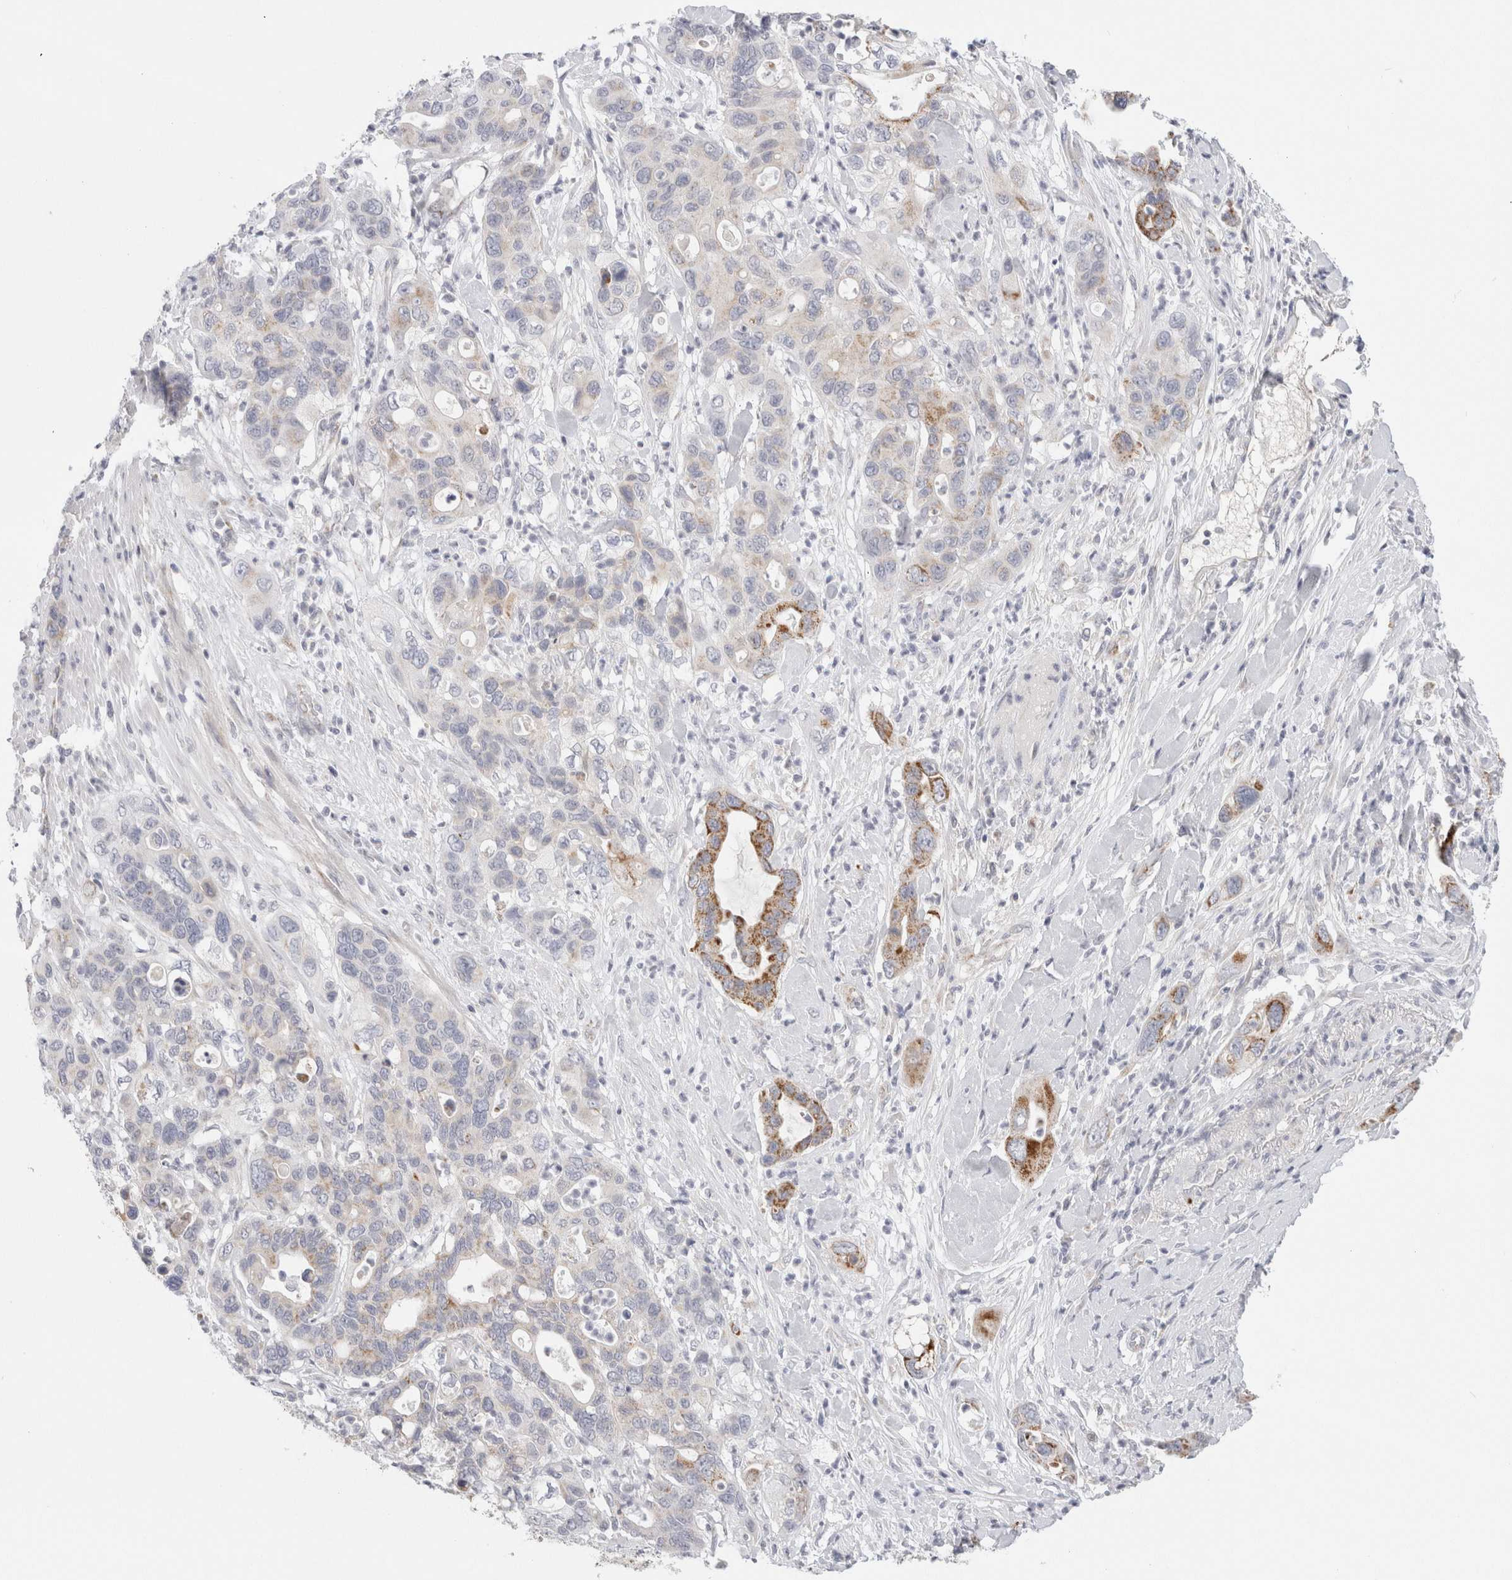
{"staining": {"intensity": "moderate", "quantity": "<25%", "location": "cytoplasmic/membranous"}, "tissue": "pancreatic cancer", "cell_type": "Tumor cells", "image_type": "cancer", "snomed": [{"axis": "morphology", "description": "Adenocarcinoma, NOS"}, {"axis": "topography", "description": "Pancreas"}], "caption": "Human pancreatic cancer stained with a protein marker shows moderate staining in tumor cells.", "gene": "FAHD1", "patient": {"sex": "female", "age": 71}}